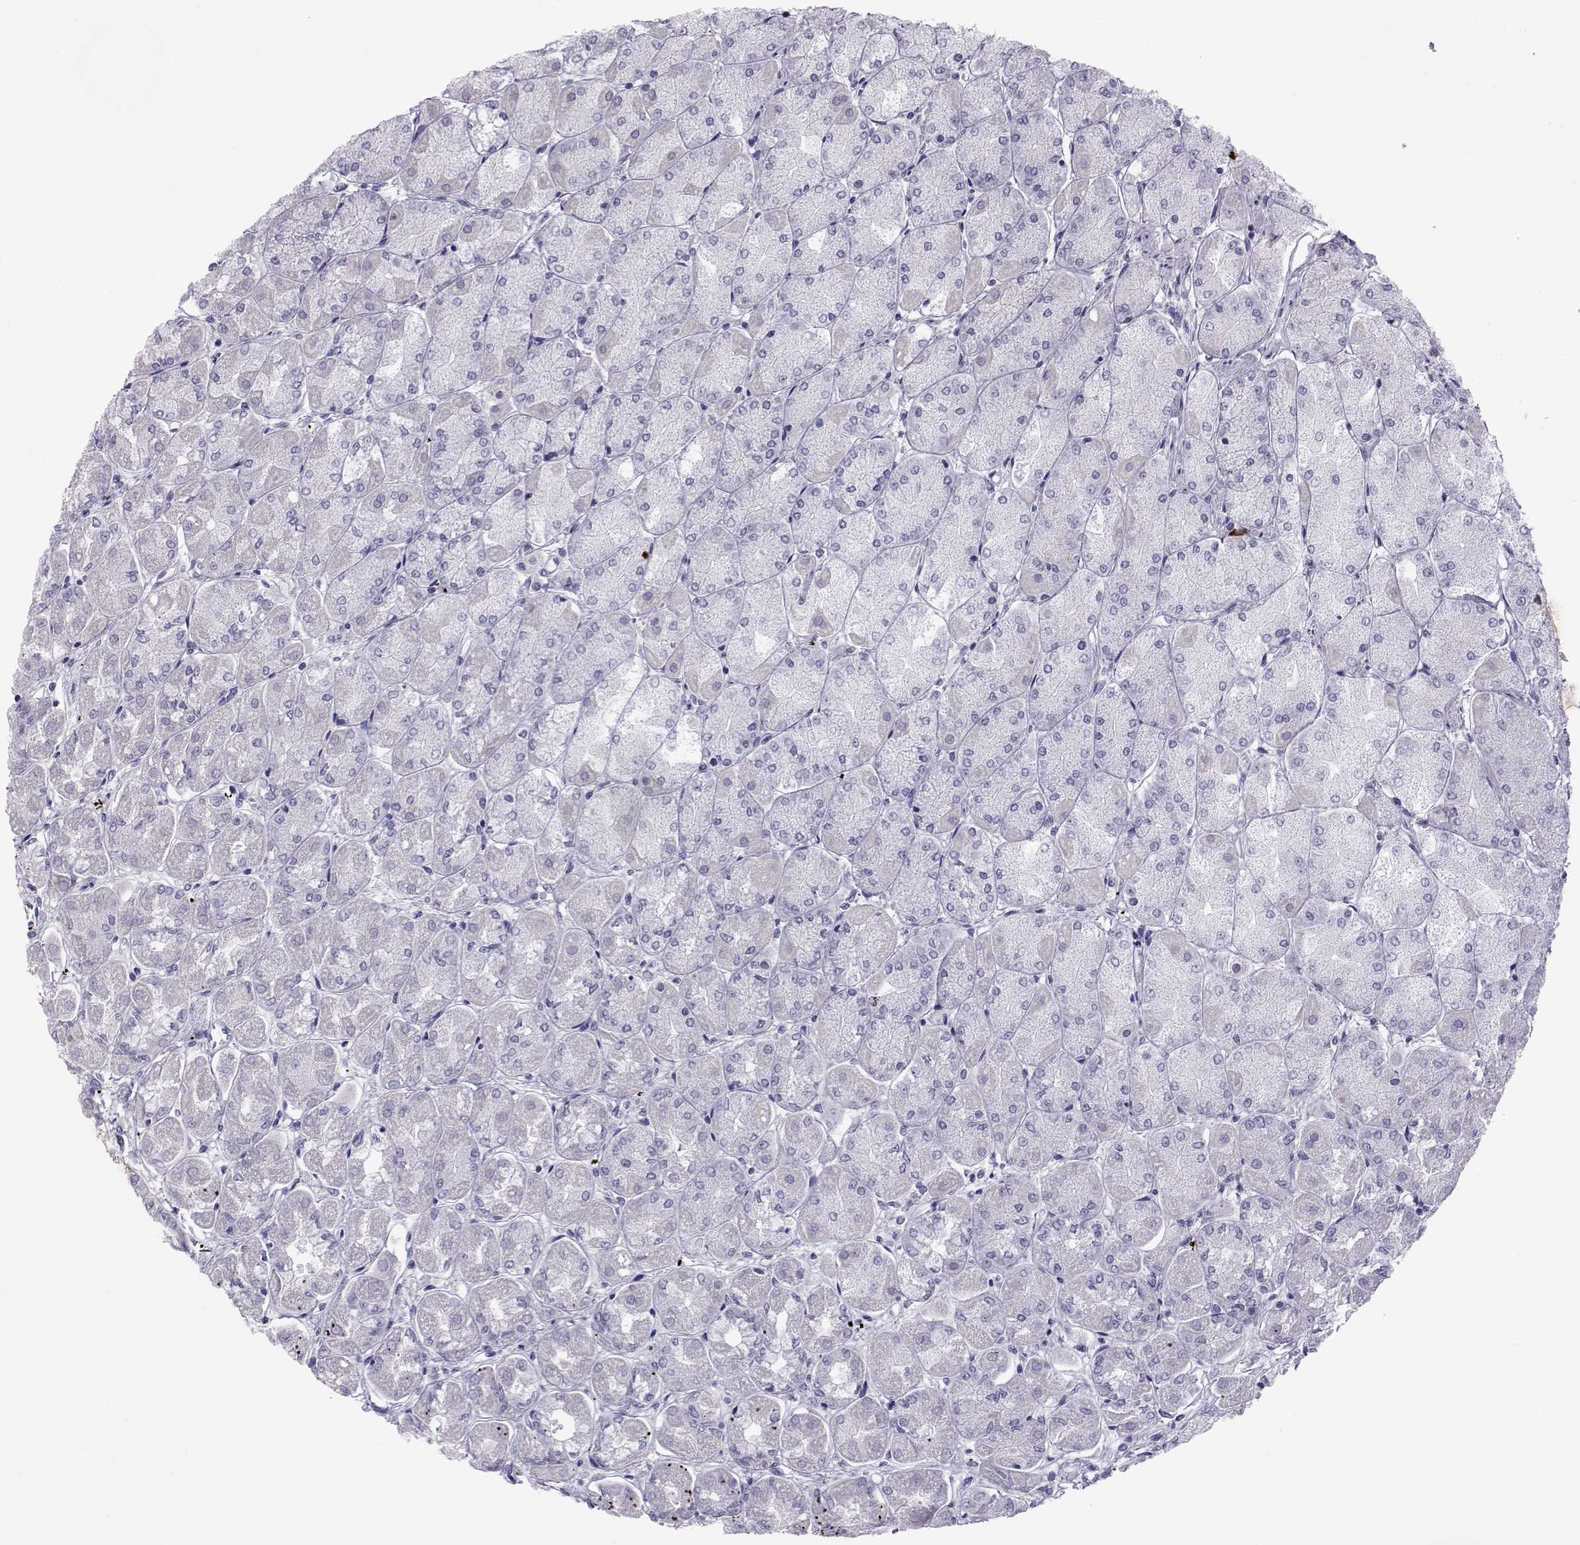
{"staining": {"intensity": "moderate", "quantity": "25%-75%", "location": "cytoplasmic/membranous"}, "tissue": "stomach", "cell_type": "Glandular cells", "image_type": "normal", "snomed": [{"axis": "morphology", "description": "Normal tissue, NOS"}, {"axis": "topography", "description": "Stomach, upper"}], "caption": "Brown immunohistochemical staining in normal human stomach shows moderate cytoplasmic/membranous expression in about 25%-75% of glandular cells. (DAB IHC with brightfield microscopy, high magnification).", "gene": "COL22A1", "patient": {"sex": "male", "age": 60}}